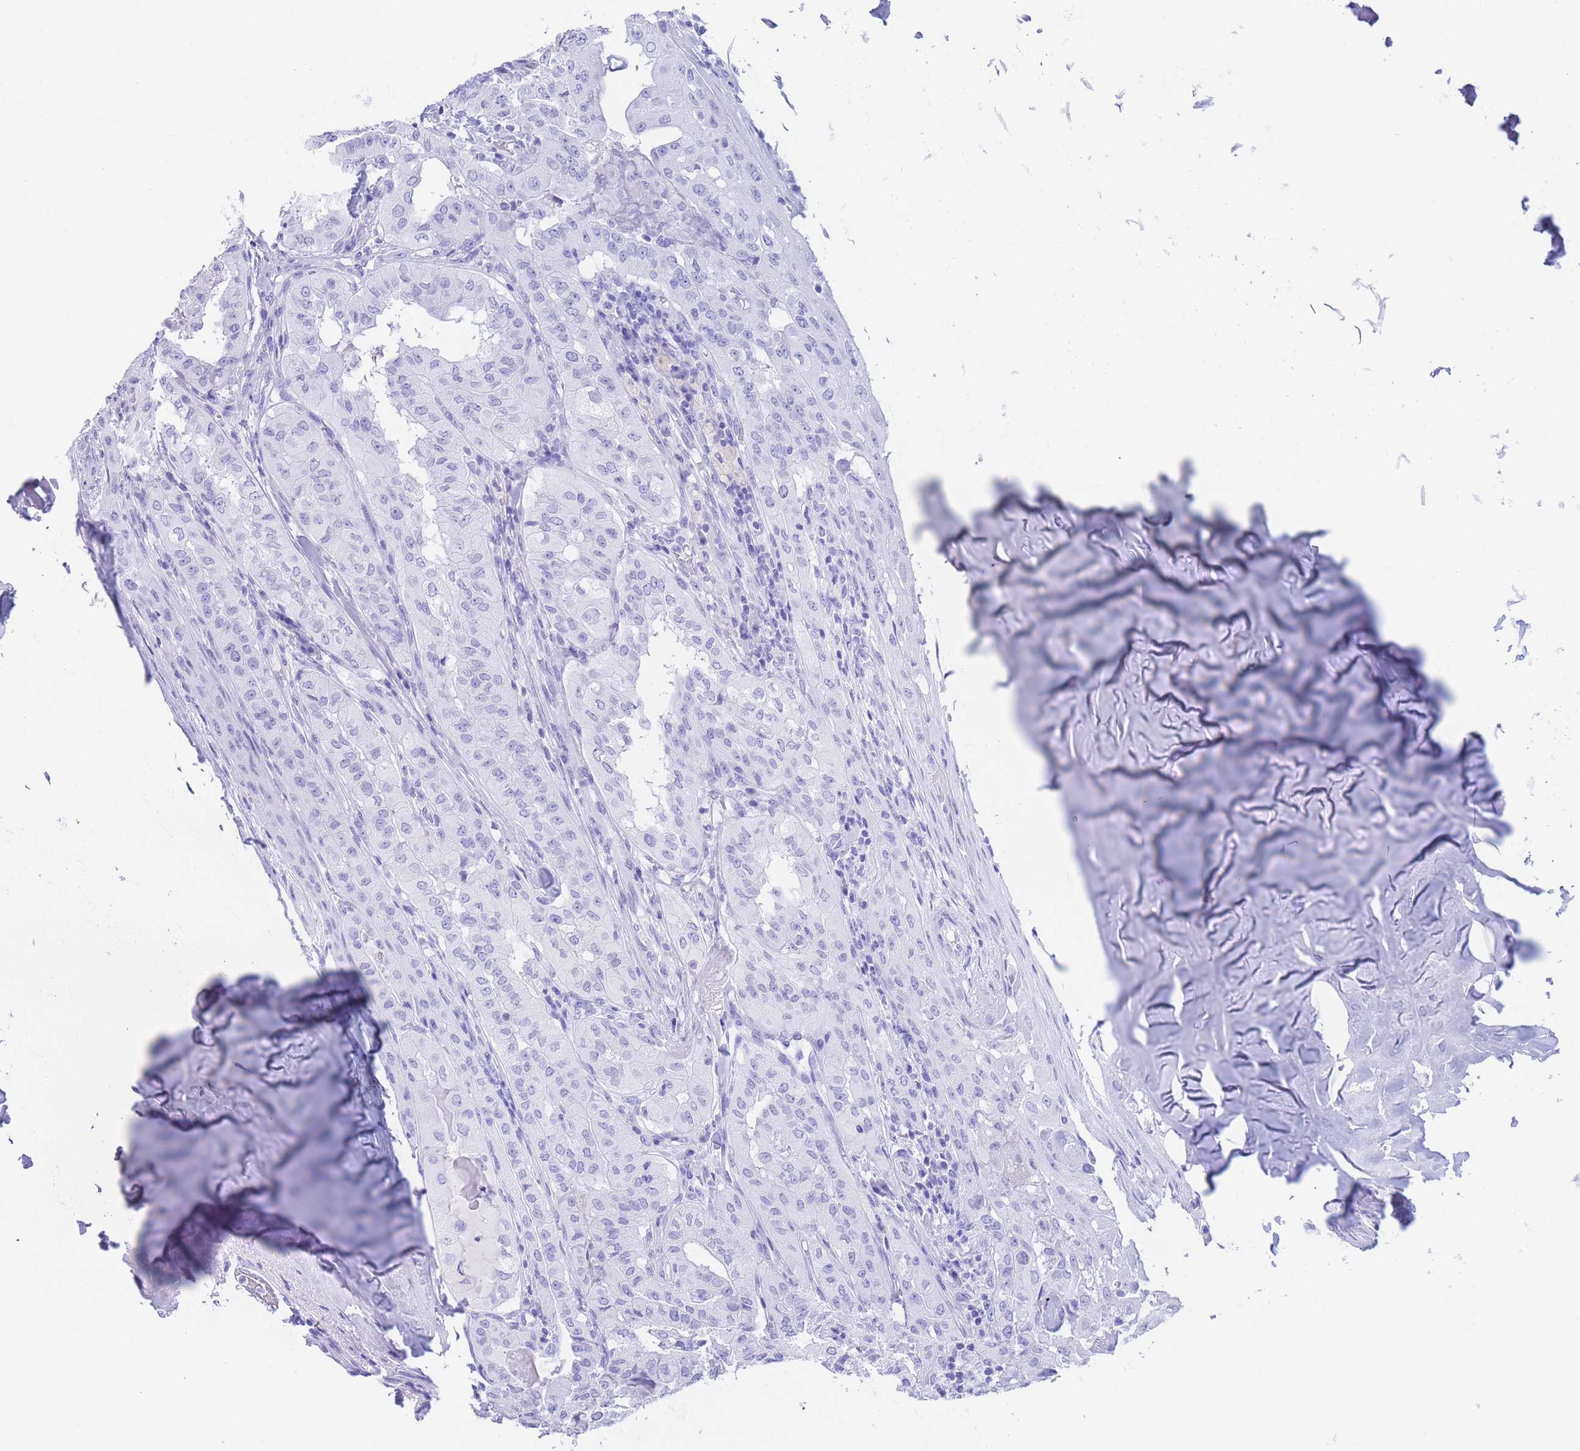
{"staining": {"intensity": "negative", "quantity": "none", "location": "none"}, "tissue": "thyroid cancer", "cell_type": "Tumor cells", "image_type": "cancer", "snomed": [{"axis": "morphology", "description": "Papillary adenocarcinoma, NOS"}, {"axis": "topography", "description": "Thyroid gland"}], "caption": "IHC histopathology image of neoplastic tissue: human thyroid cancer (papillary adenocarcinoma) stained with DAB (3,3'-diaminobenzidine) demonstrates no significant protein positivity in tumor cells.", "gene": "SLCO1B3", "patient": {"sex": "female", "age": 59}}